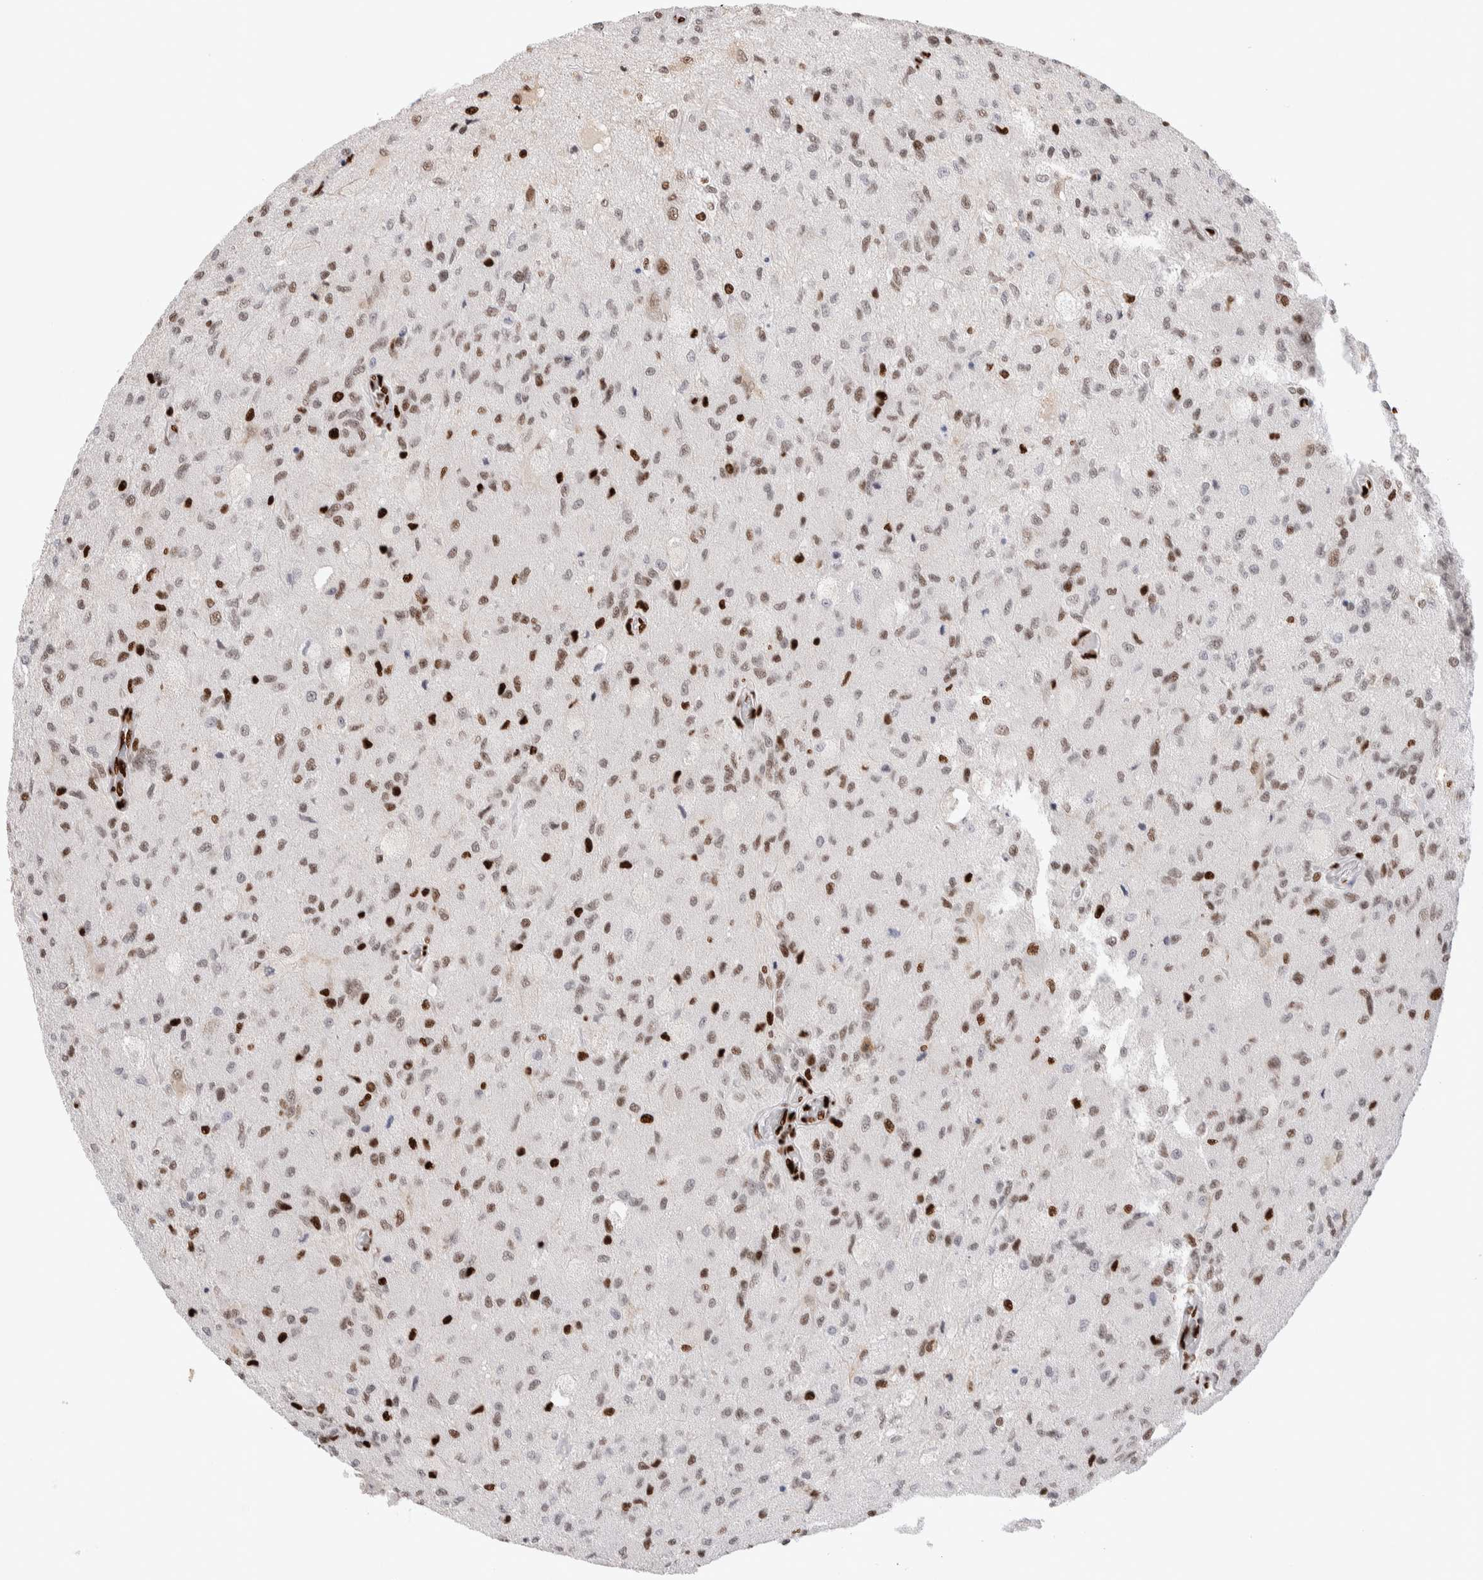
{"staining": {"intensity": "strong", "quantity": "<25%", "location": "nuclear"}, "tissue": "glioma", "cell_type": "Tumor cells", "image_type": "cancer", "snomed": [{"axis": "morphology", "description": "Normal tissue, NOS"}, {"axis": "morphology", "description": "Glioma, malignant, High grade"}, {"axis": "topography", "description": "Cerebral cortex"}], "caption": "Tumor cells display medium levels of strong nuclear staining in about <25% of cells in glioma.", "gene": "RNASEK-C17orf49", "patient": {"sex": "male", "age": 77}}